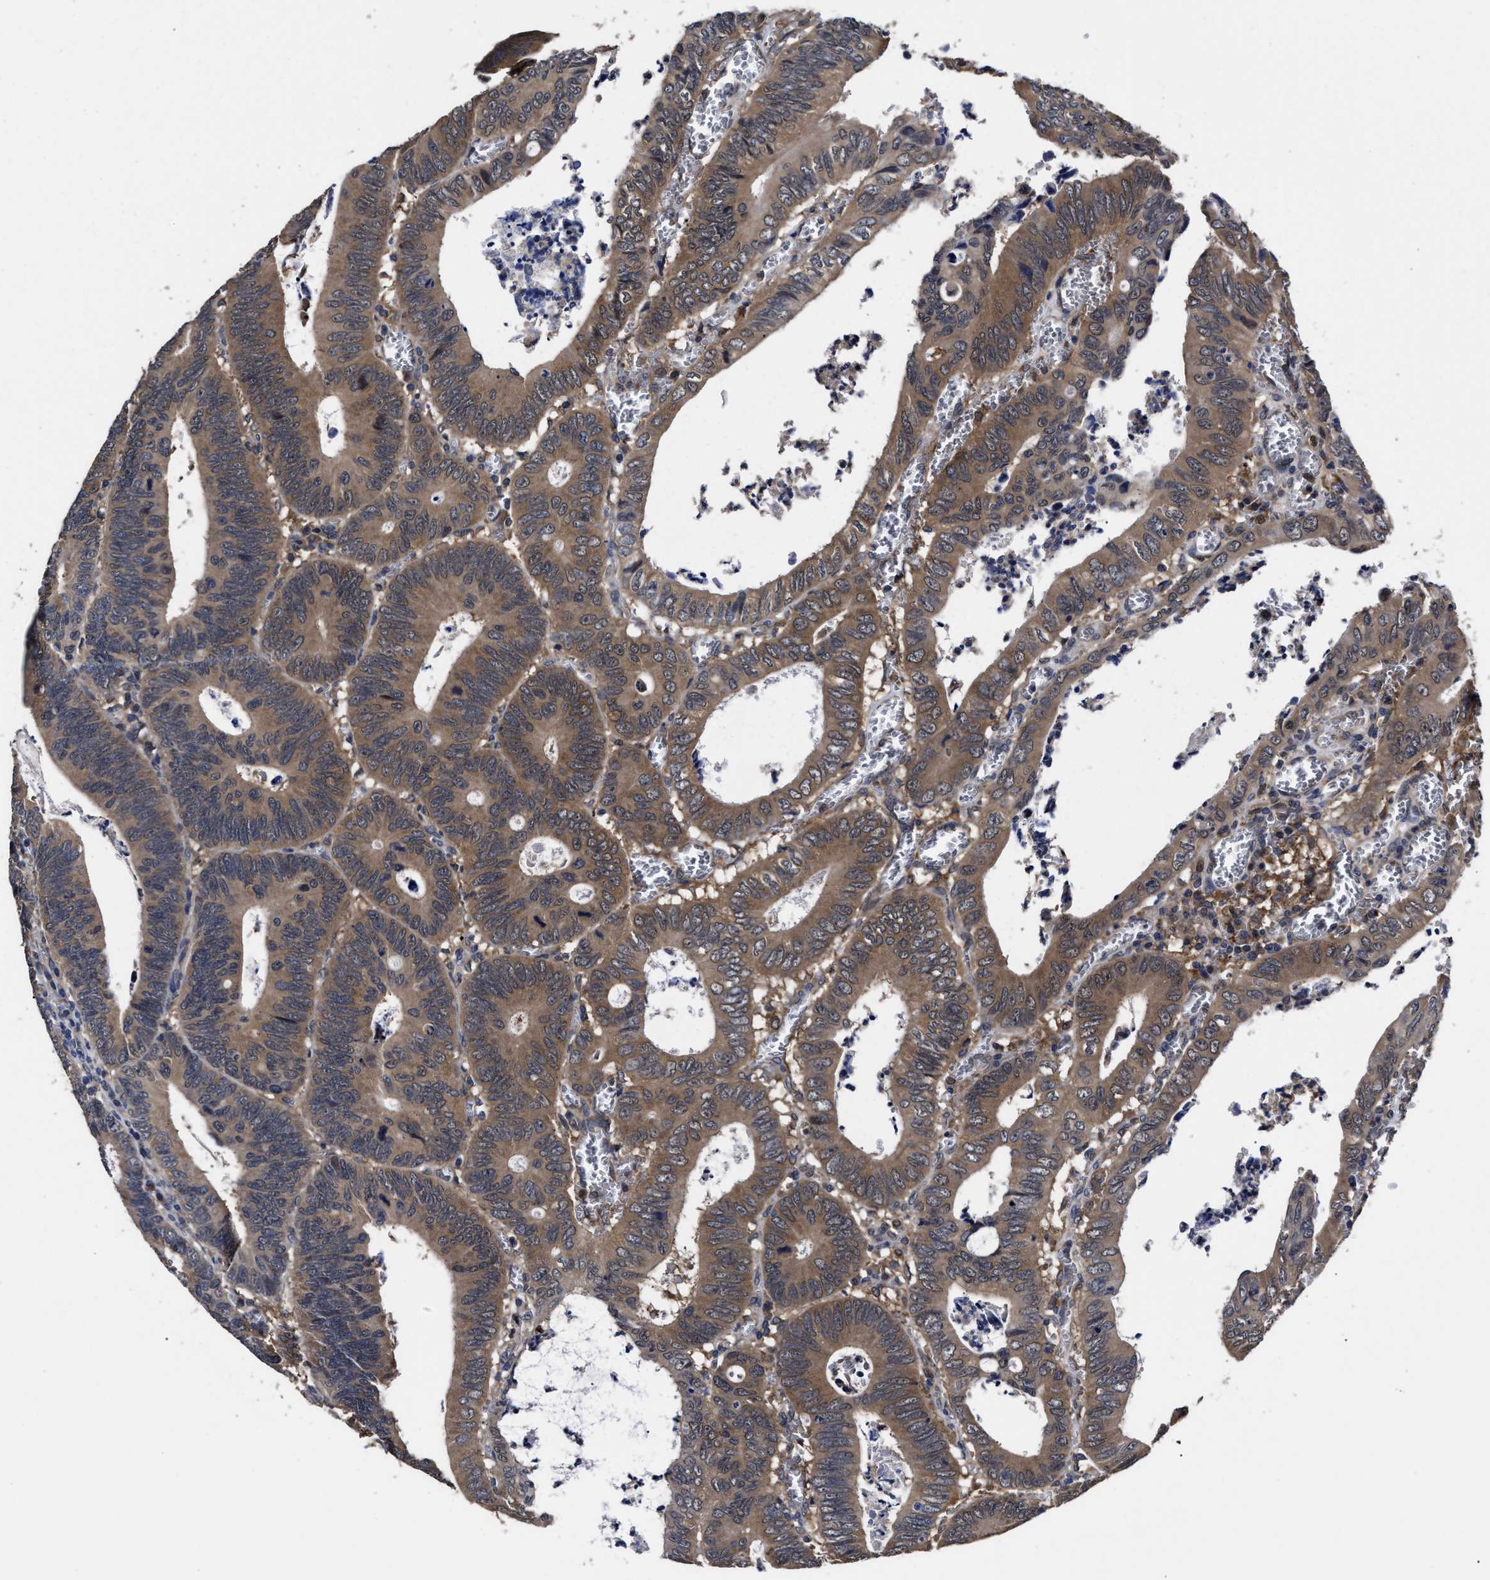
{"staining": {"intensity": "moderate", "quantity": ">75%", "location": "cytoplasmic/membranous"}, "tissue": "colorectal cancer", "cell_type": "Tumor cells", "image_type": "cancer", "snomed": [{"axis": "morphology", "description": "Inflammation, NOS"}, {"axis": "morphology", "description": "Adenocarcinoma, NOS"}, {"axis": "topography", "description": "Colon"}], "caption": "Brown immunohistochemical staining in colorectal adenocarcinoma shows moderate cytoplasmic/membranous staining in approximately >75% of tumor cells.", "gene": "SOCS5", "patient": {"sex": "male", "age": 72}}